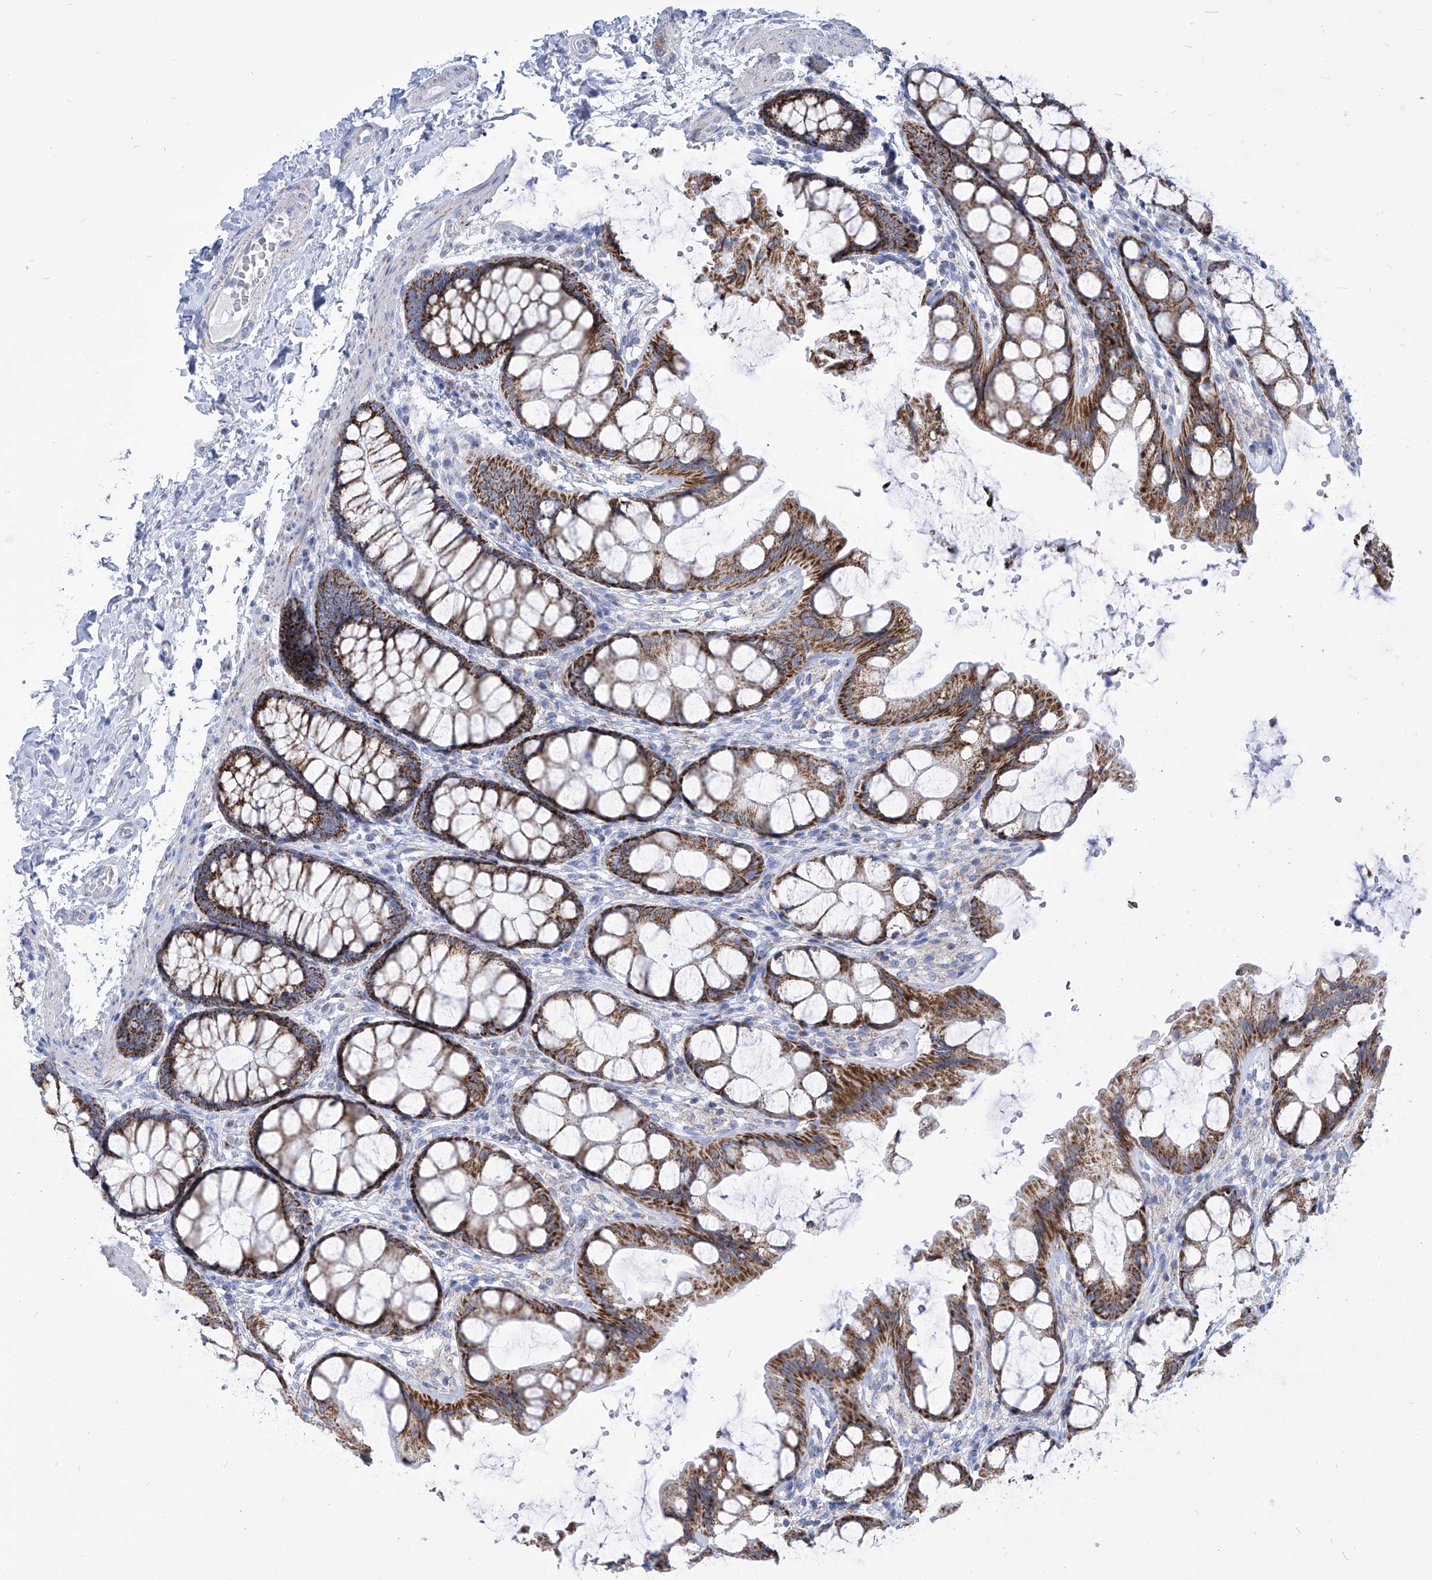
{"staining": {"intensity": "negative", "quantity": "none", "location": "none"}, "tissue": "colon", "cell_type": "Endothelial cells", "image_type": "normal", "snomed": [{"axis": "morphology", "description": "Normal tissue, NOS"}, {"axis": "topography", "description": "Colon"}], "caption": "Immunohistochemistry photomicrograph of normal human colon stained for a protein (brown), which exhibits no expression in endothelial cells.", "gene": "COQ3", "patient": {"sex": "male", "age": 47}}